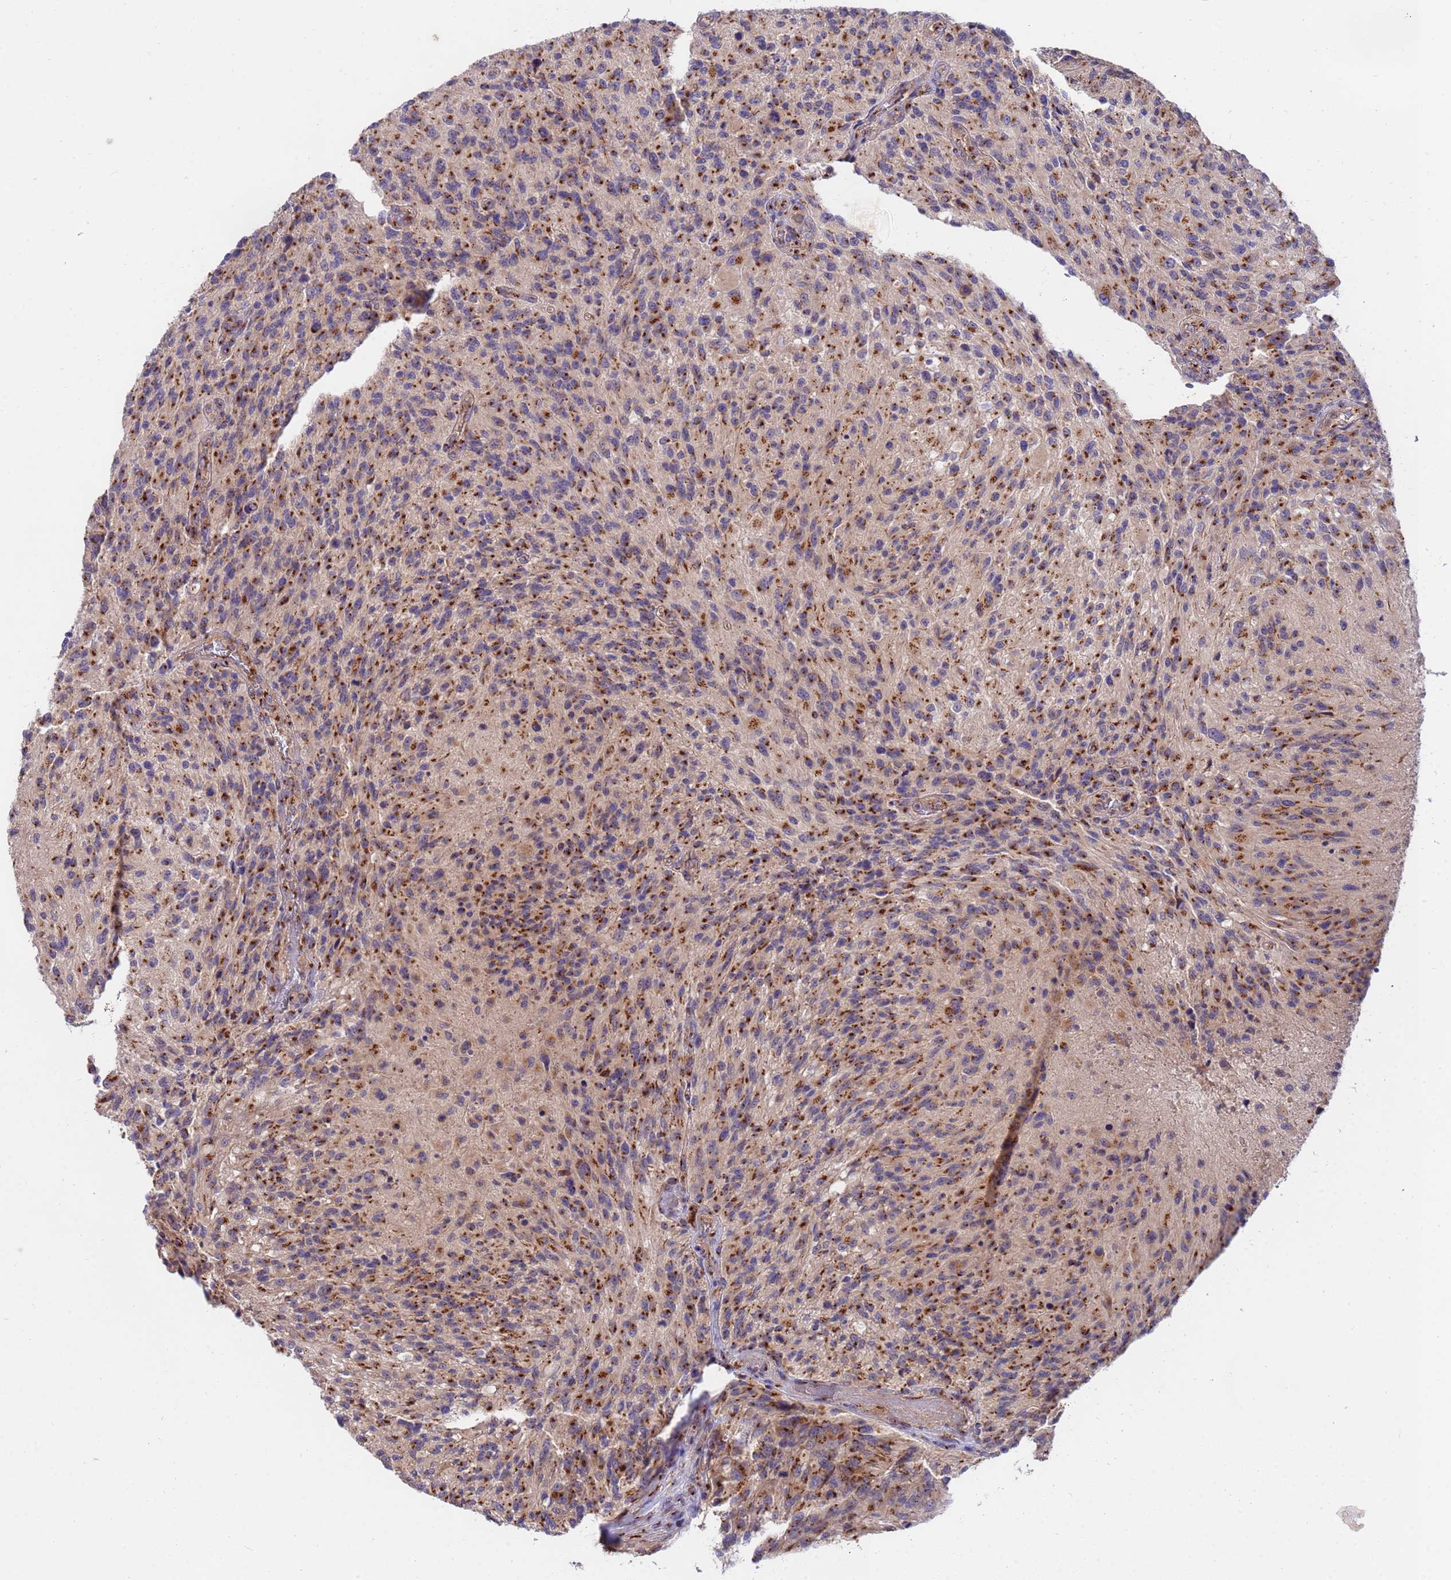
{"staining": {"intensity": "moderate", "quantity": ">75%", "location": "cytoplasmic/membranous"}, "tissue": "glioma", "cell_type": "Tumor cells", "image_type": "cancer", "snomed": [{"axis": "morphology", "description": "Normal tissue, NOS"}, {"axis": "morphology", "description": "Glioma, malignant, High grade"}, {"axis": "topography", "description": "Cerebral cortex"}], "caption": "There is medium levels of moderate cytoplasmic/membranous staining in tumor cells of glioma, as demonstrated by immunohistochemical staining (brown color).", "gene": "HPS3", "patient": {"sex": "male", "age": 56}}